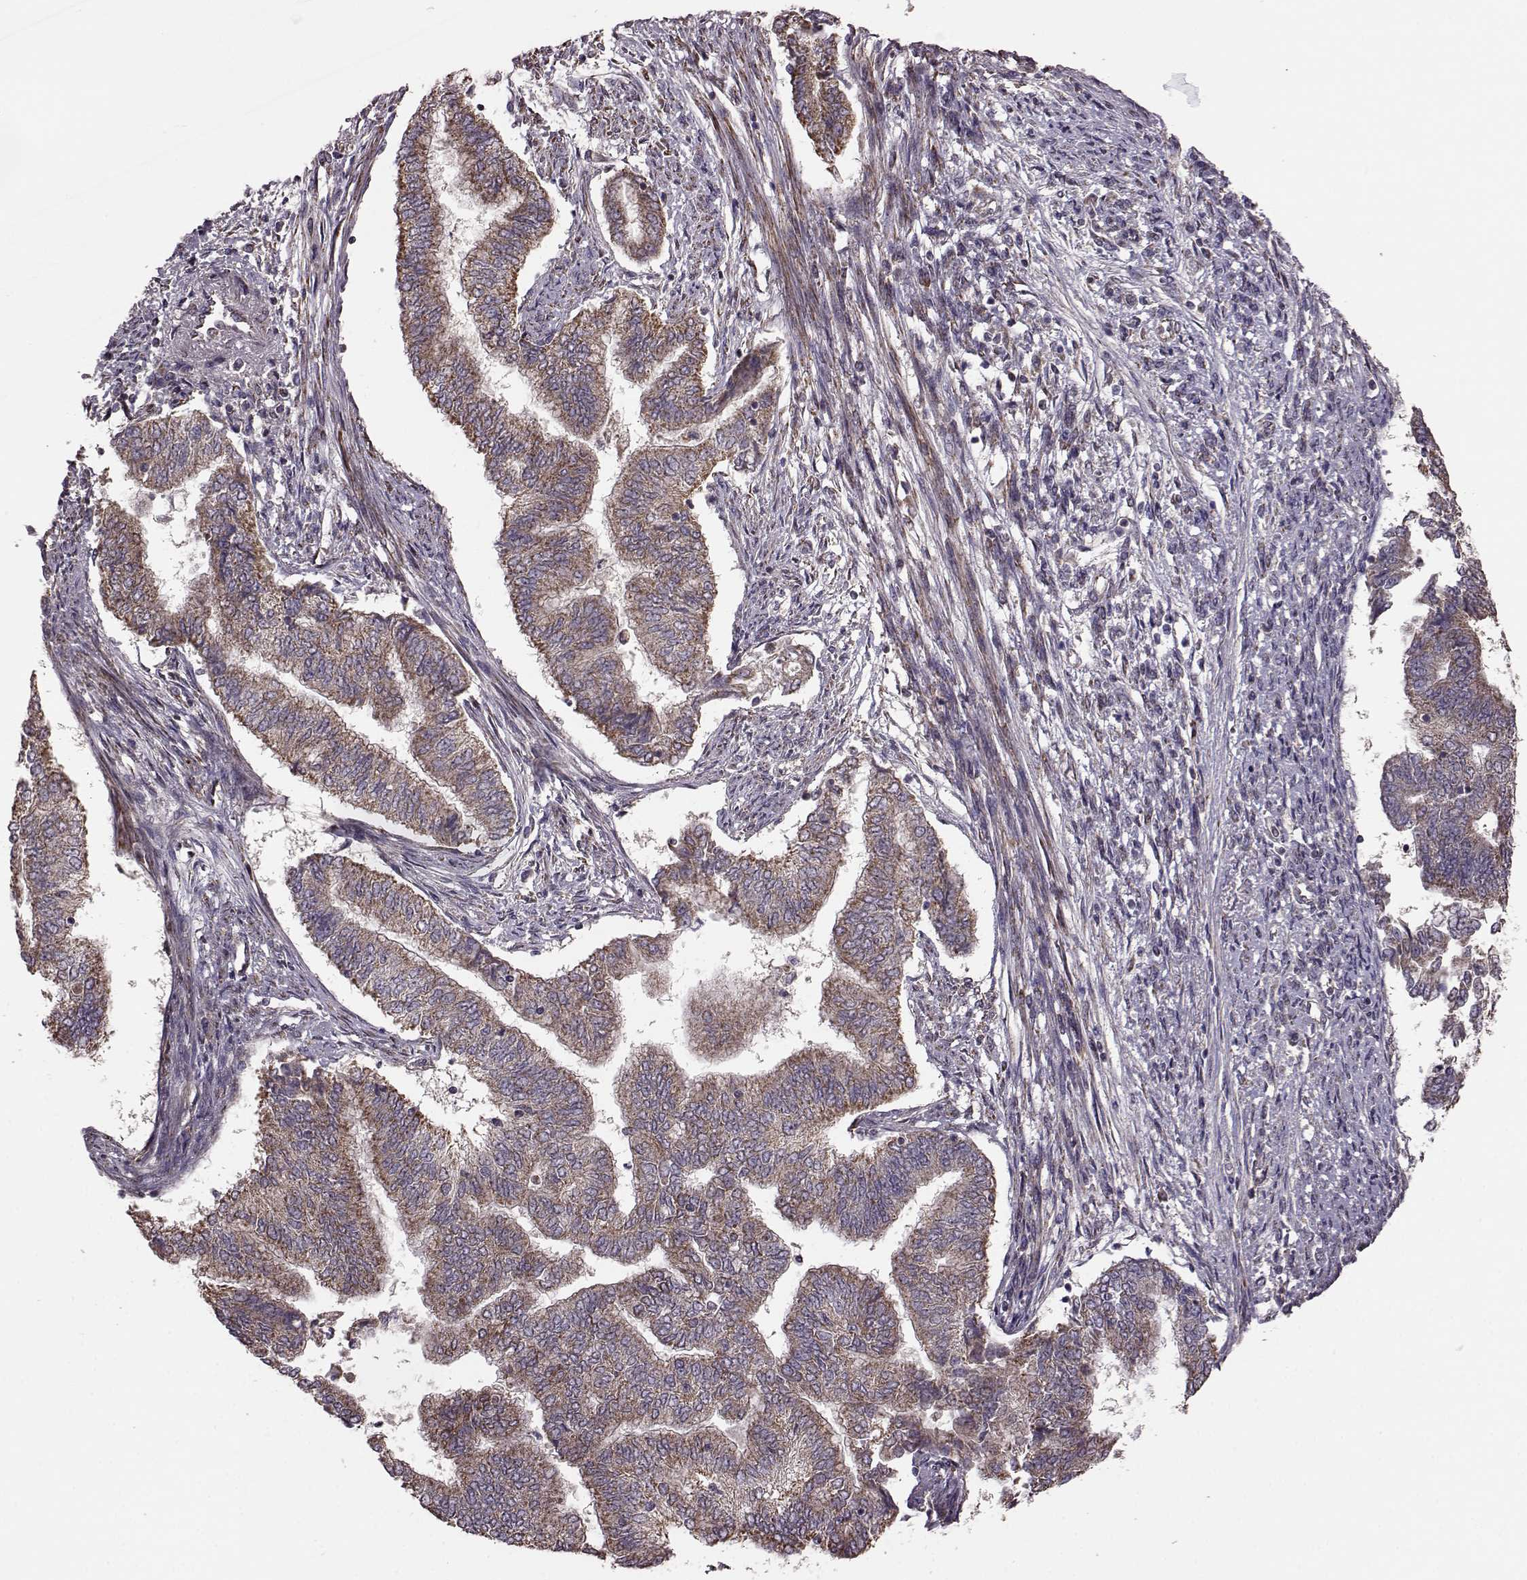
{"staining": {"intensity": "moderate", "quantity": ">75%", "location": "cytoplasmic/membranous"}, "tissue": "endometrial cancer", "cell_type": "Tumor cells", "image_type": "cancer", "snomed": [{"axis": "morphology", "description": "Adenocarcinoma, NOS"}, {"axis": "topography", "description": "Endometrium"}], "caption": "Endometrial cancer tissue demonstrates moderate cytoplasmic/membranous positivity in about >75% of tumor cells, visualized by immunohistochemistry.", "gene": "PUDP", "patient": {"sex": "female", "age": 65}}